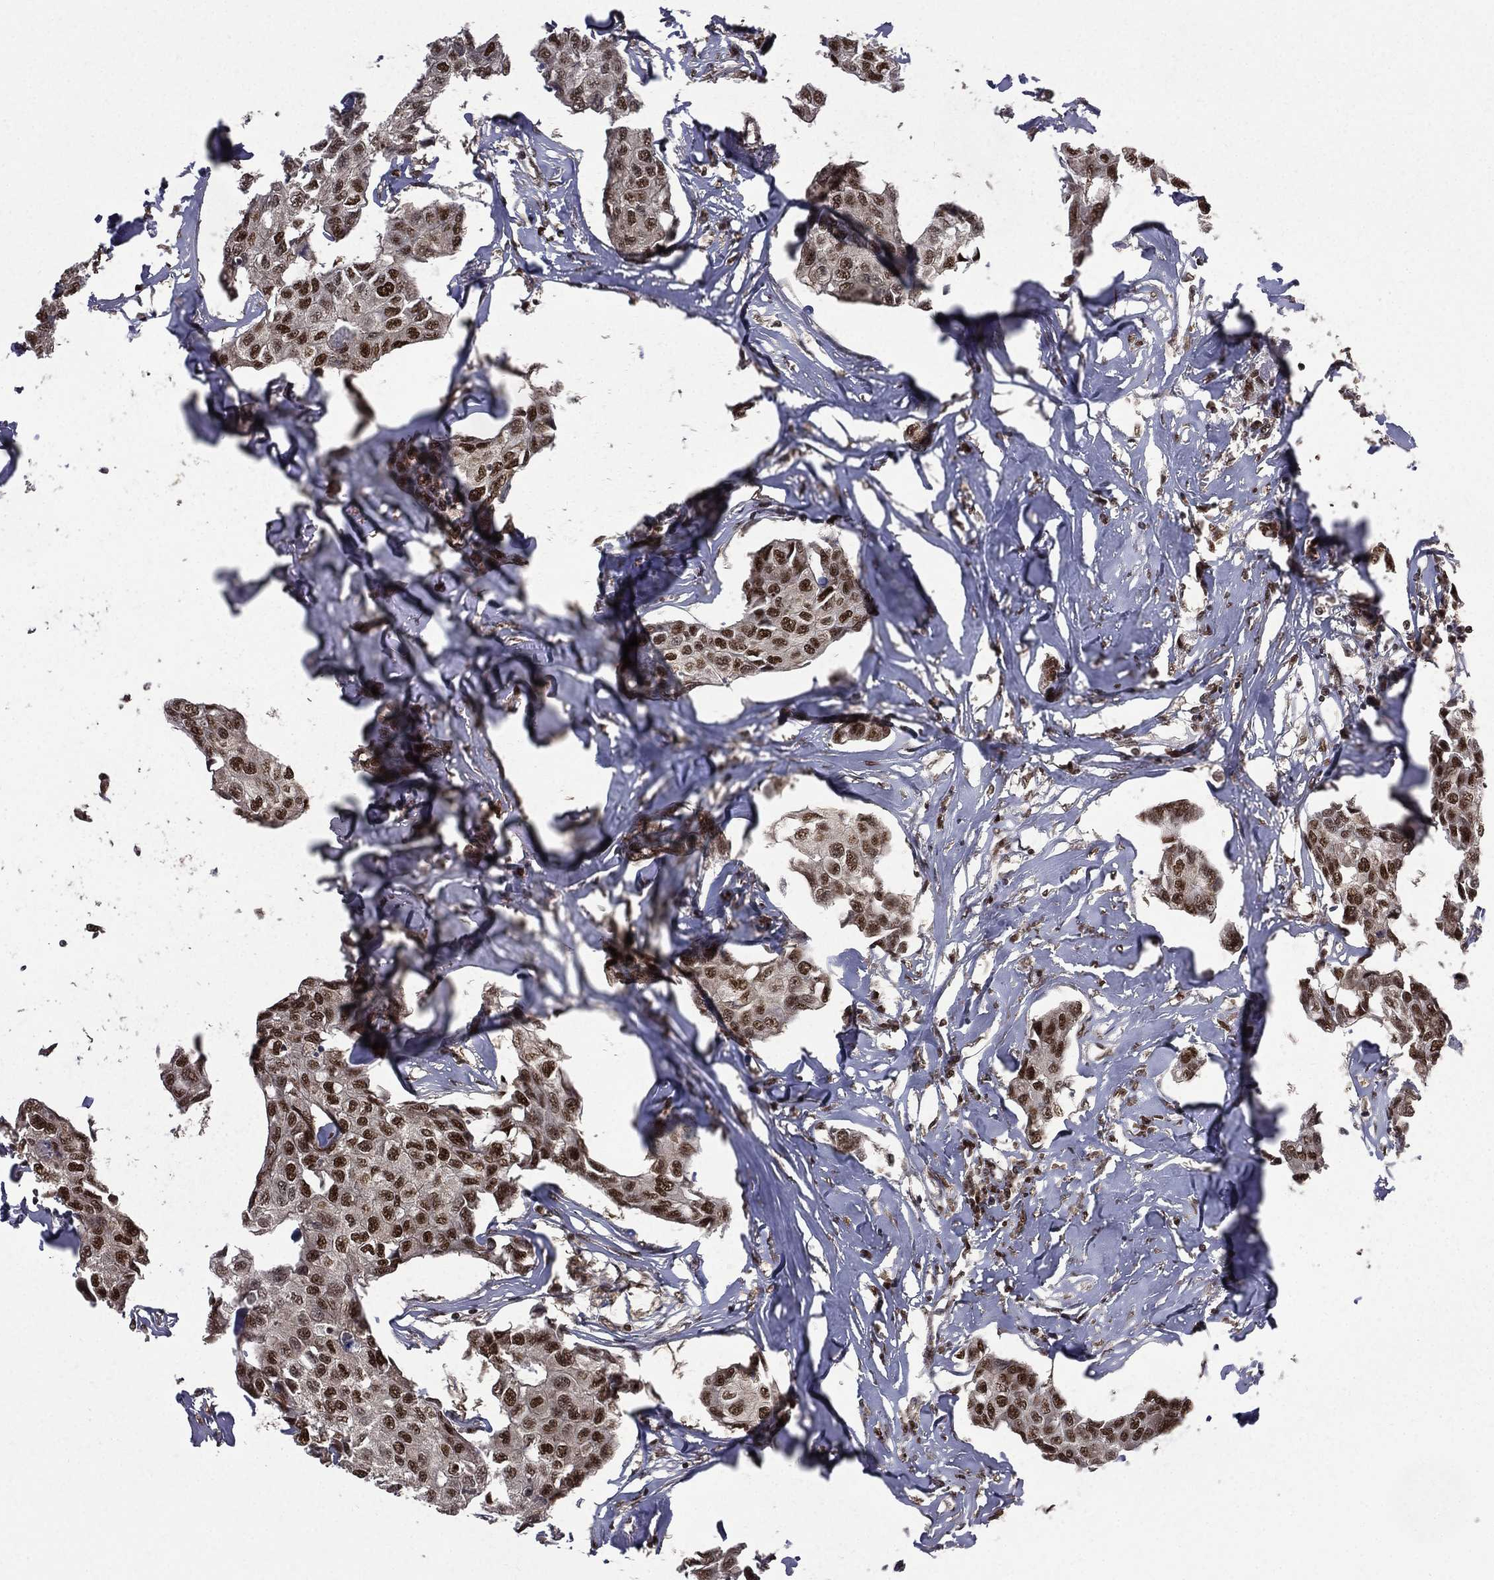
{"staining": {"intensity": "strong", "quantity": "25%-75%", "location": "nuclear"}, "tissue": "breast cancer", "cell_type": "Tumor cells", "image_type": "cancer", "snomed": [{"axis": "morphology", "description": "Duct carcinoma"}, {"axis": "topography", "description": "Breast"}], "caption": "Immunohistochemical staining of breast cancer exhibits high levels of strong nuclear protein expression in approximately 25%-75% of tumor cells.", "gene": "JMJD6", "patient": {"sex": "female", "age": 80}}